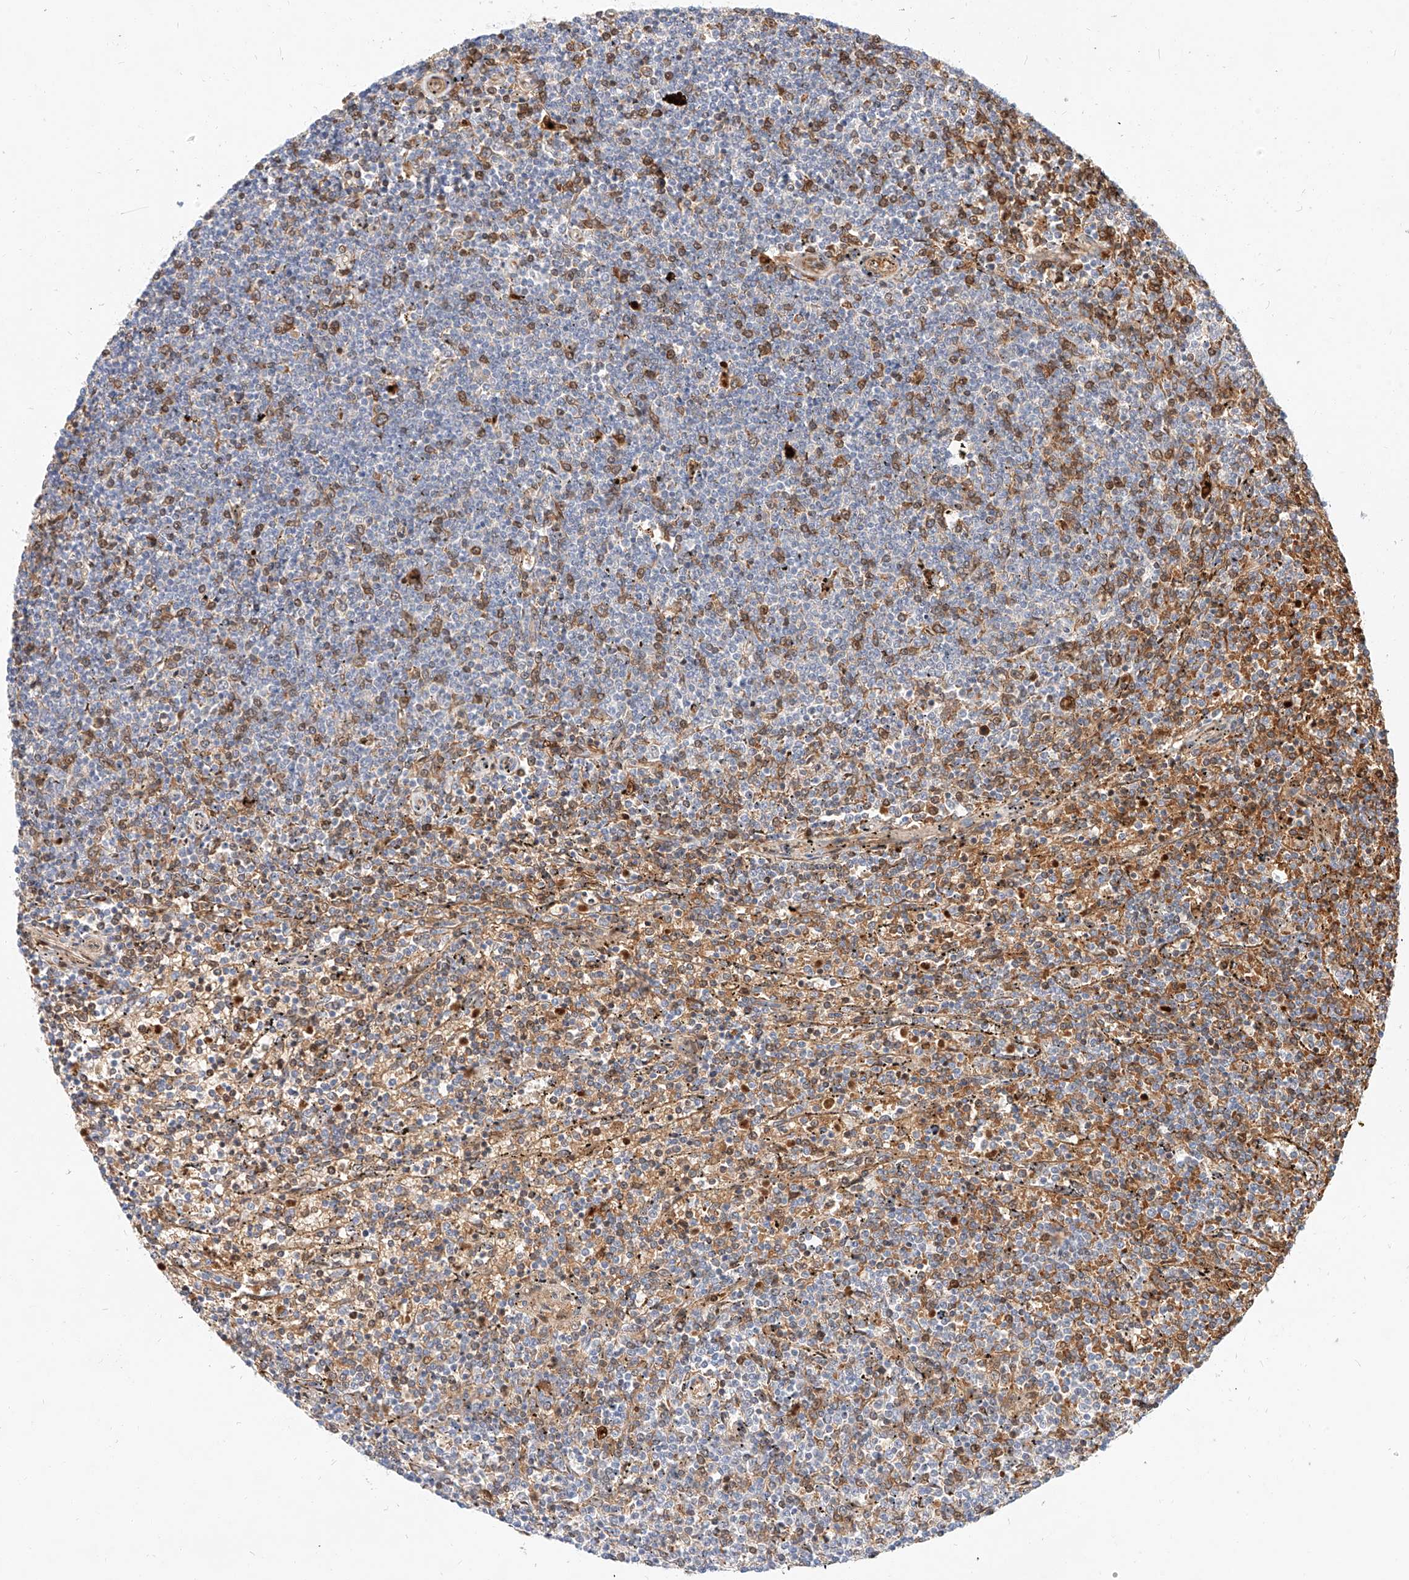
{"staining": {"intensity": "moderate", "quantity": "<25%", "location": "cytoplasmic/membranous"}, "tissue": "lymphoma", "cell_type": "Tumor cells", "image_type": "cancer", "snomed": [{"axis": "morphology", "description": "Malignant lymphoma, non-Hodgkin's type, Low grade"}, {"axis": "topography", "description": "Spleen"}], "caption": "Moderate cytoplasmic/membranous positivity is appreciated in approximately <25% of tumor cells in lymphoma. The protein is stained brown, and the nuclei are stained in blue (DAB IHC with brightfield microscopy, high magnification).", "gene": "CBX8", "patient": {"sex": "female", "age": 50}}